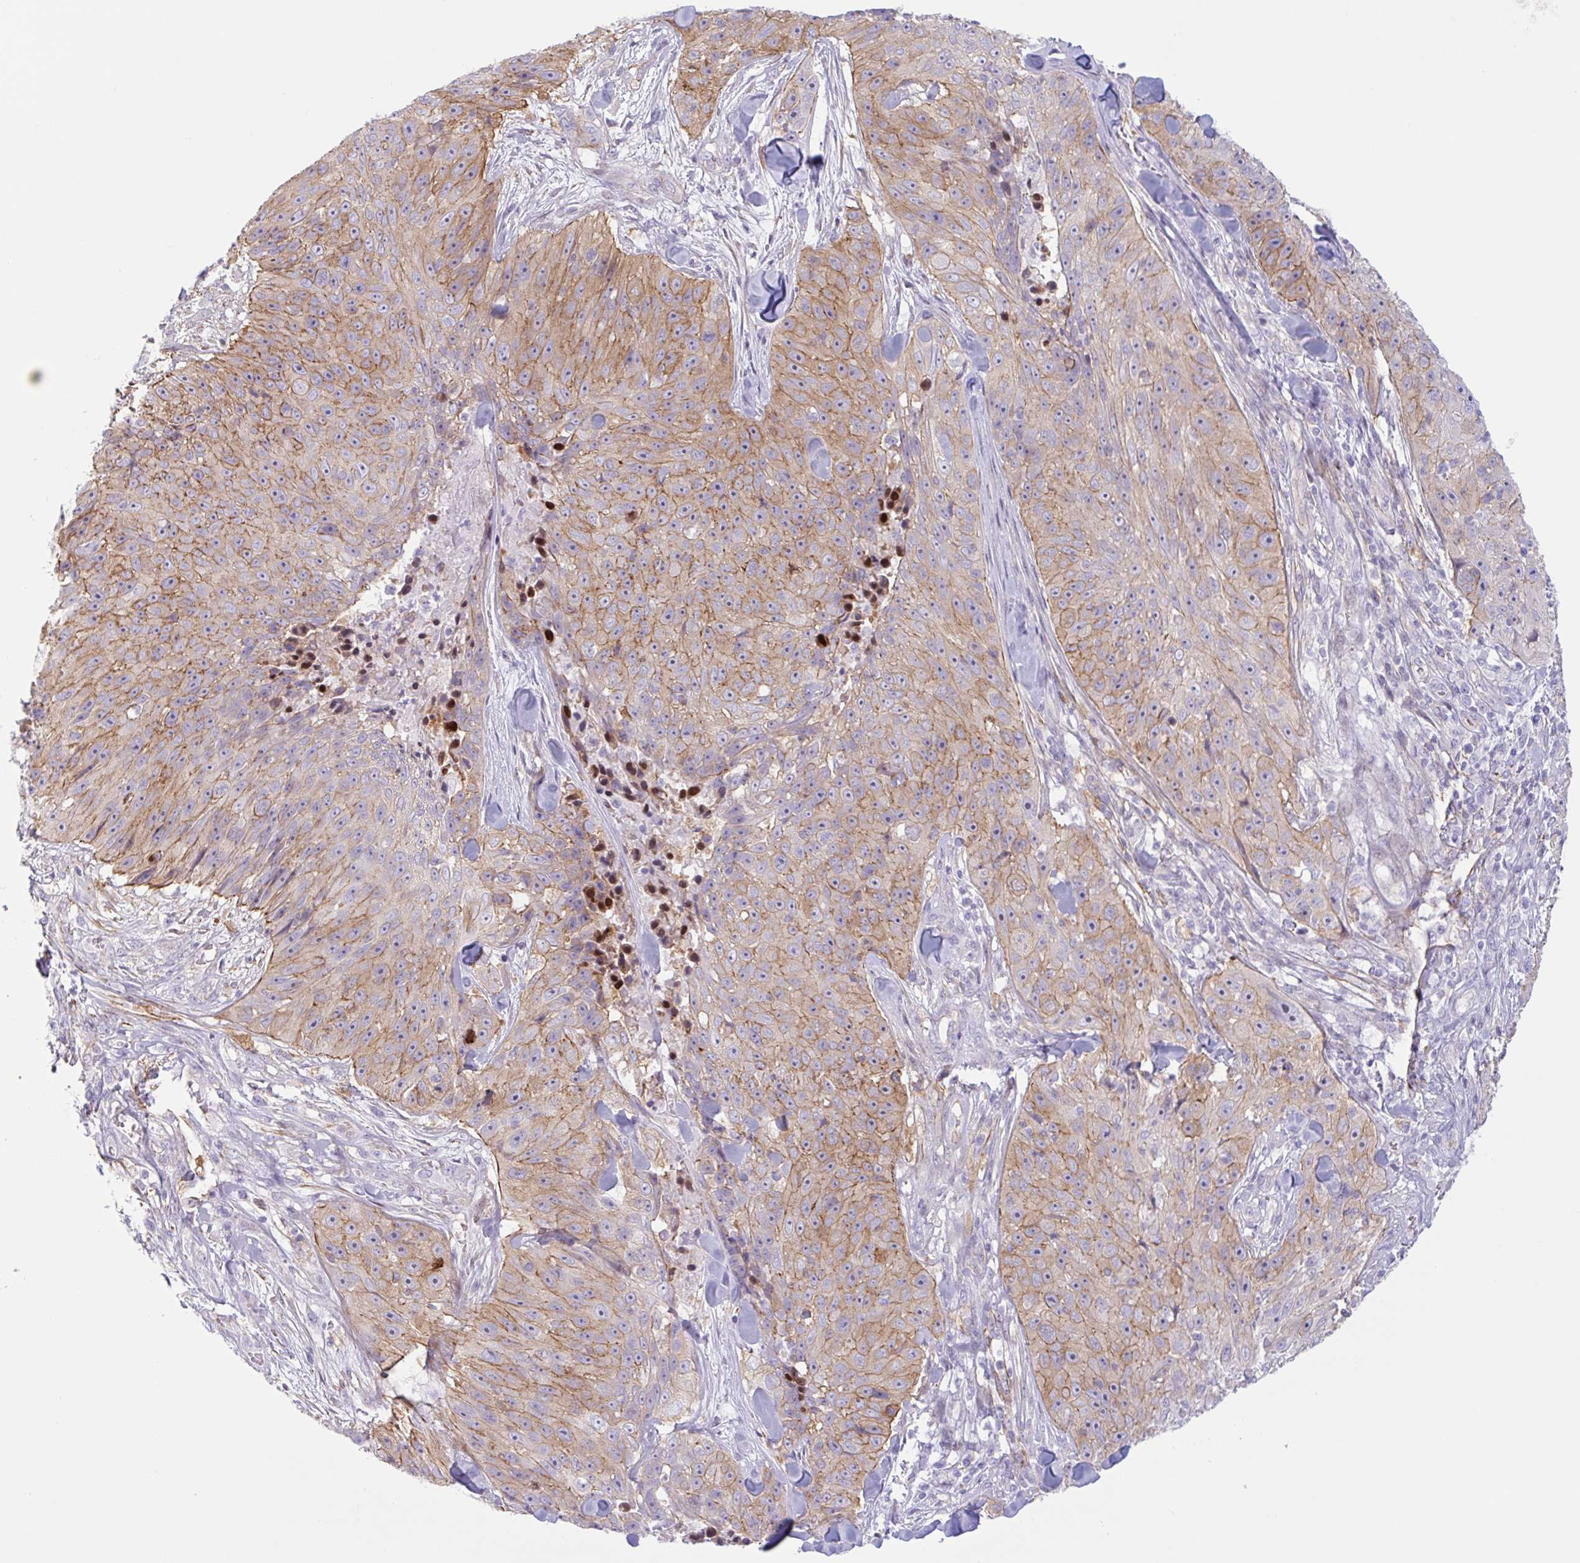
{"staining": {"intensity": "moderate", "quantity": ">75%", "location": "cytoplasmic/membranous"}, "tissue": "skin cancer", "cell_type": "Tumor cells", "image_type": "cancer", "snomed": [{"axis": "morphology", "description": "Squamous cell carcinoma, NOS"}, {"axis": "topography", "description": "Skin"}], "caption": "IHC histopathology image of neoplastic tissue: human squamous cell carcinoma (skin) stained using immunohistochemistry demonstrates medium levels of moderate protein expression localized specifically in the cytoplasmic/membranous of tumor cells, appearing as a cytoplasmic/membranous brown color.", "gene": "MYH10", "patient": {"sex": "female", "age": 87}}